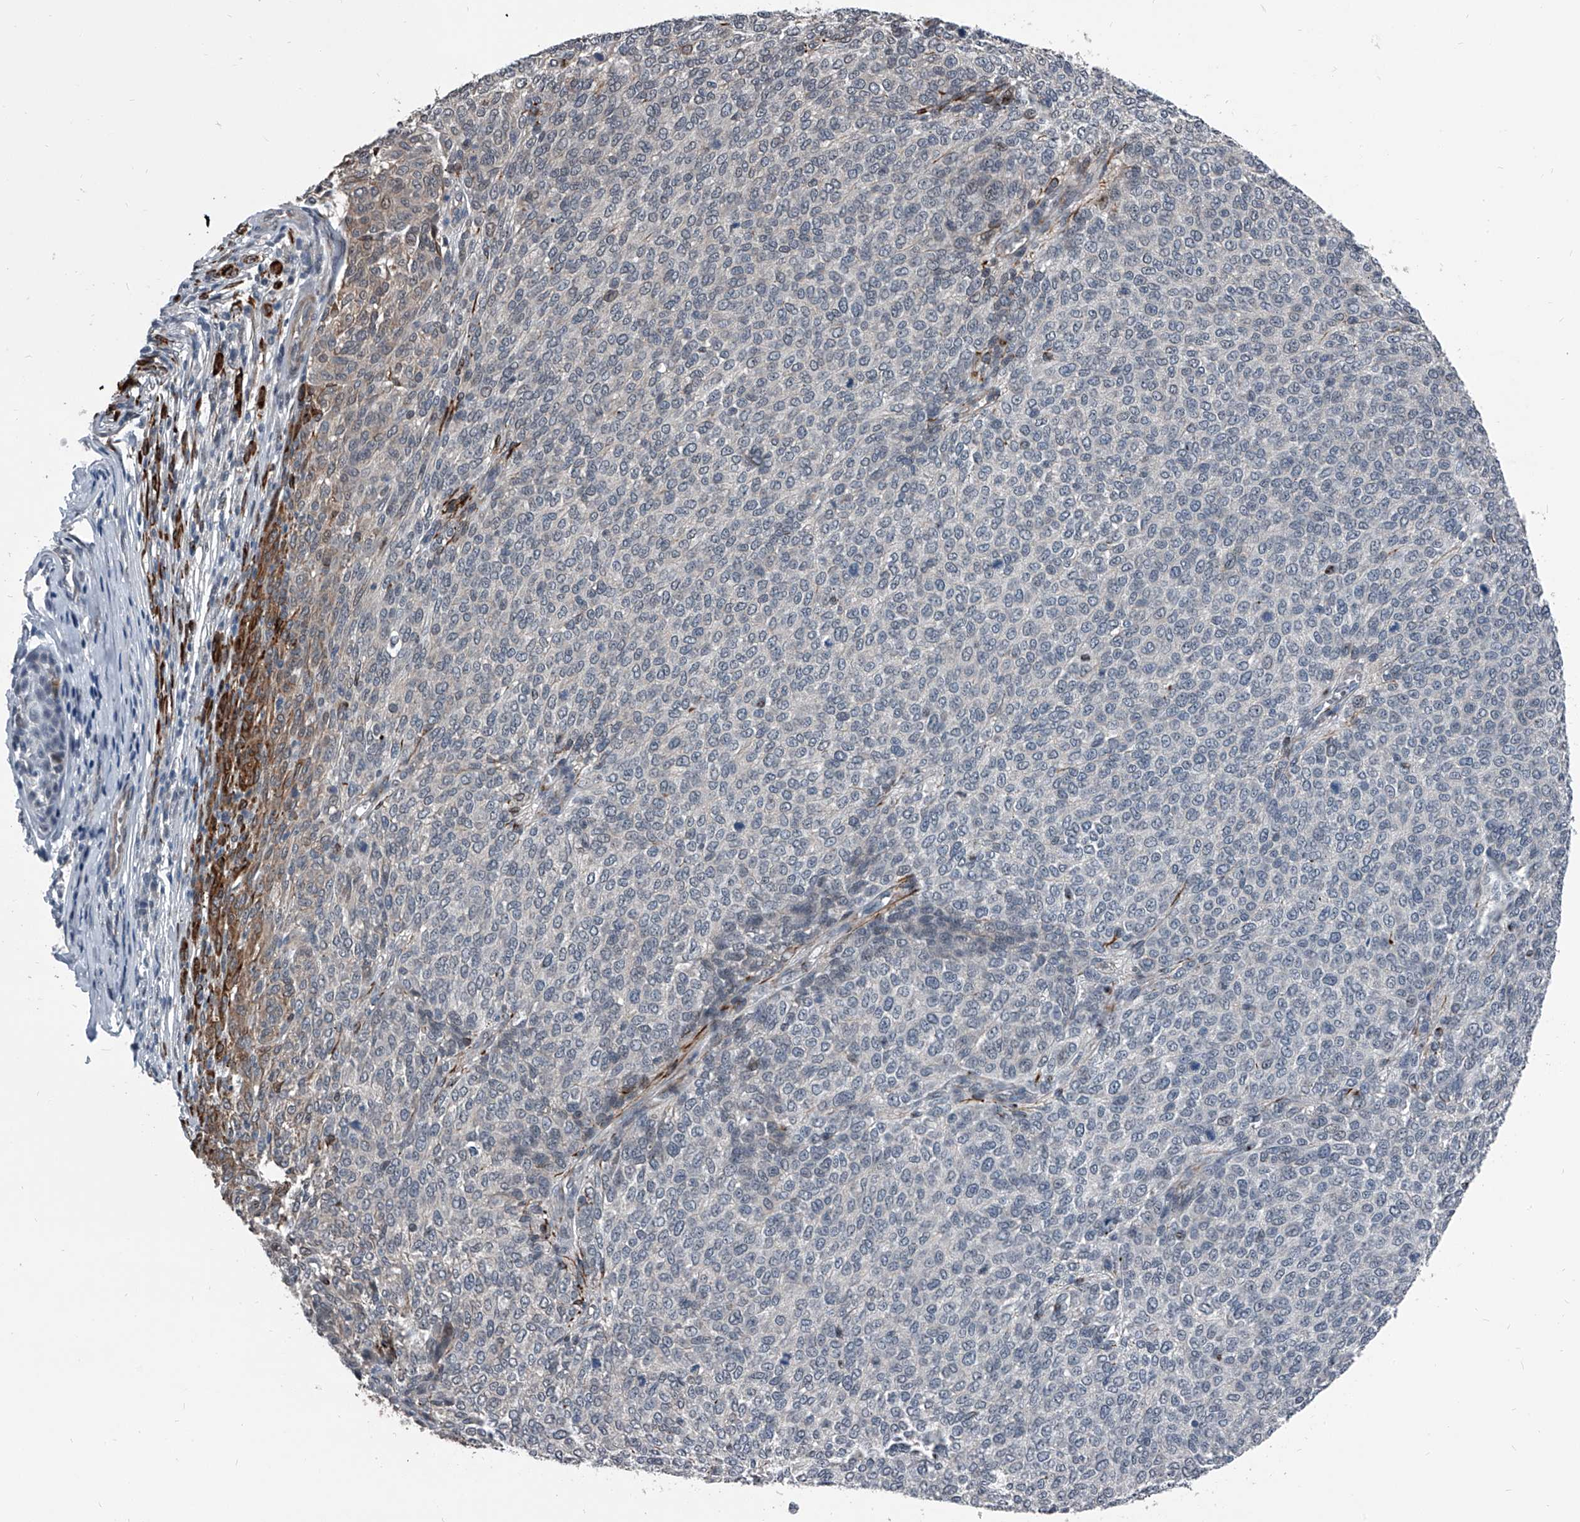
{"staining": {"intensity": "weak", "quantity": "<25%", "location": "cytoplasmic/membranous"}, "tissue": "melanoma", "cell_type": "Tumor cells", "image_type": "cancer", "snomed": [{"axis": "morphology", "description": "Malignant melanoma, NOS"}, {"axis": "topography", "description": "Skin"}], "caption": "Melanoma was stained to show a protein in brown. There is no significant staining in tumor cells.", "gene": "MEN1", "patient": {"sex": "male", "age": 49}}